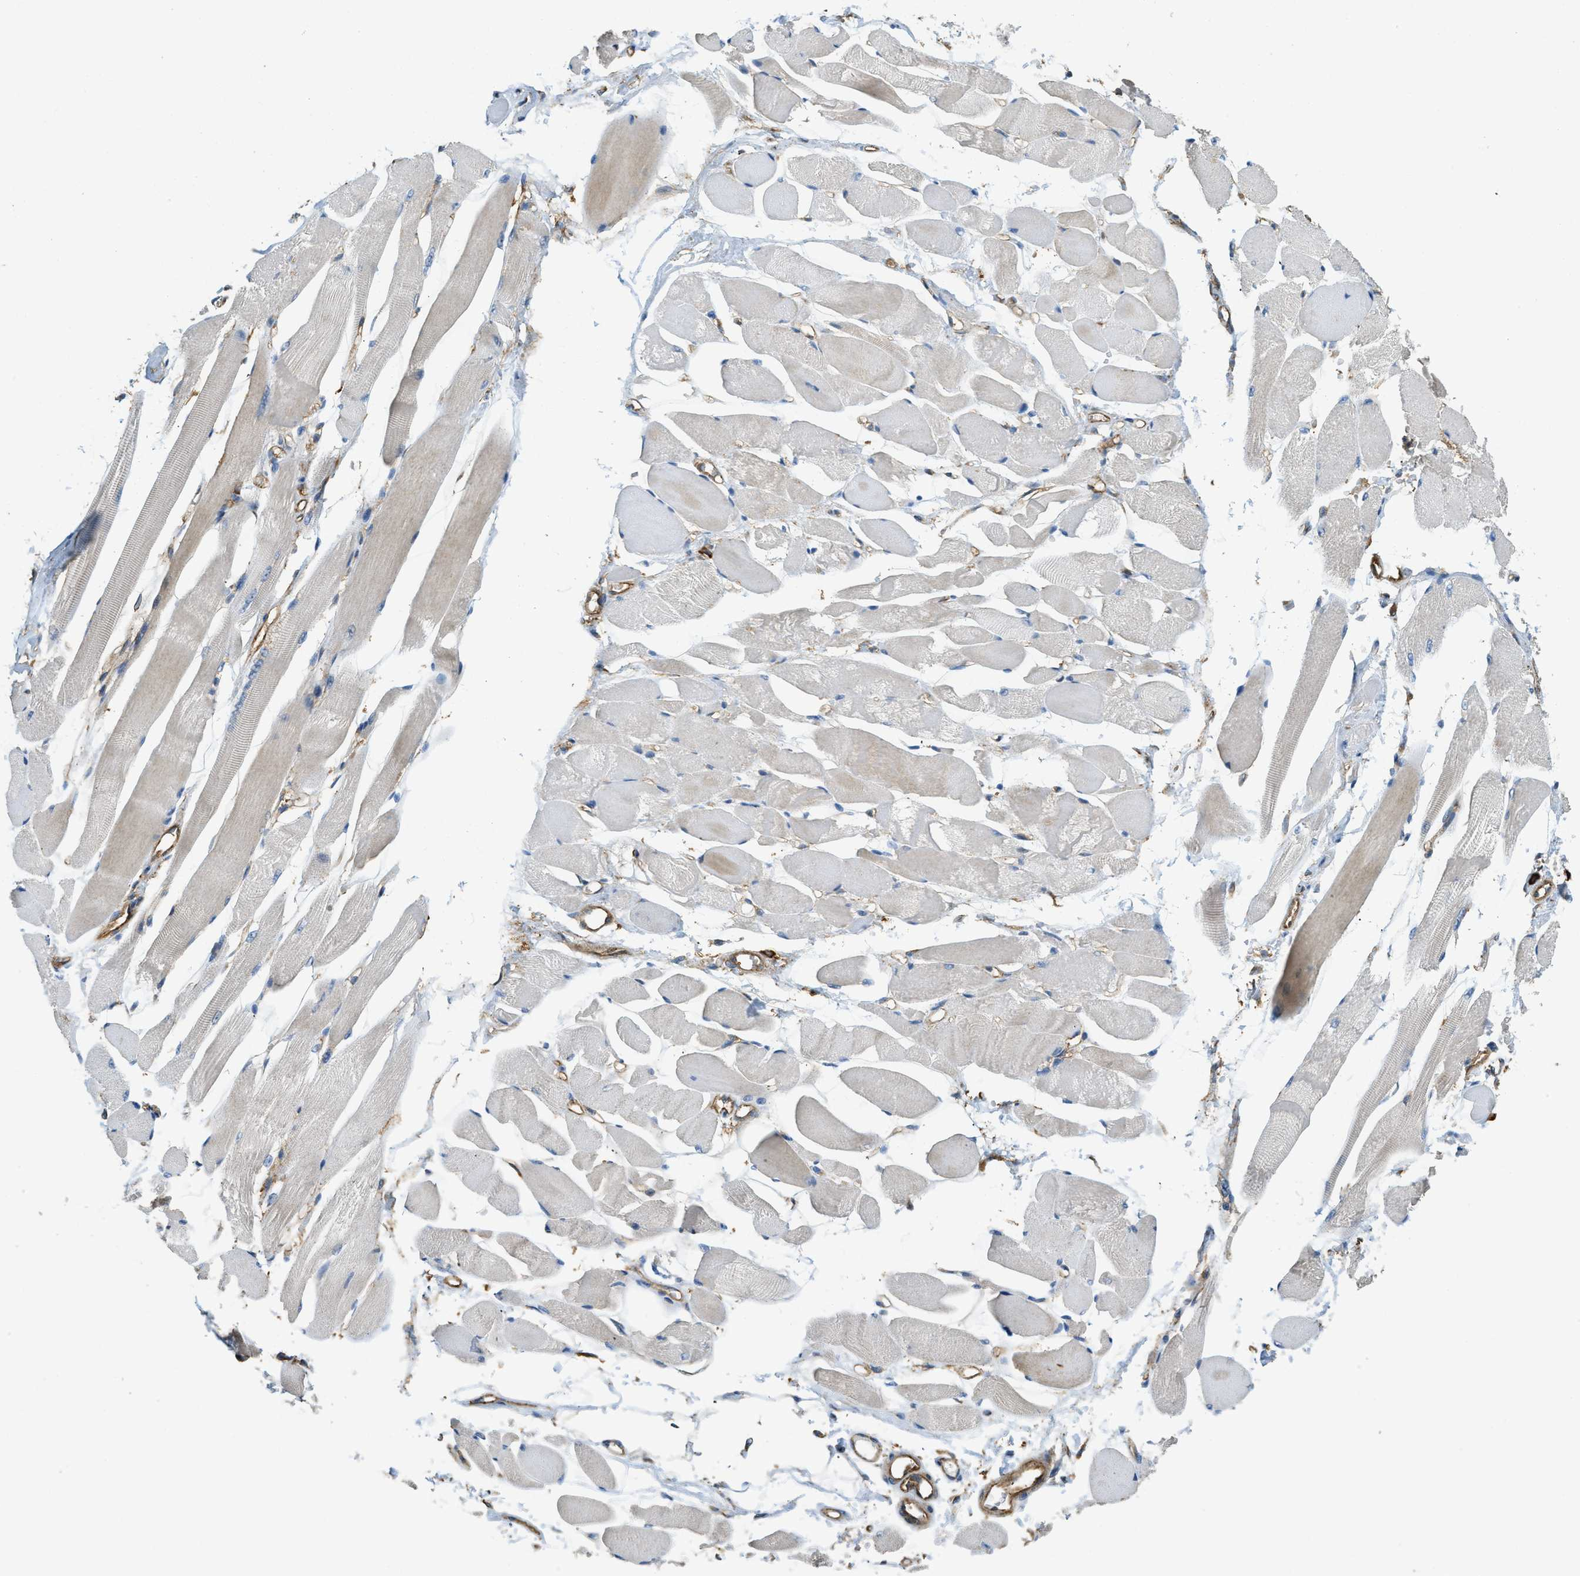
{"staining": {"intensity": "weak", "quantity": "<25%", "location": "cytoplasmic/membranous"}, "tissue": "skeletal muscle", "cell_type": "Myocytes", "image_type": "normal", "snomed": [{"axis": "morphology", "description": "Normal tissue, NOS"}, {"axis": "topography", "description": "Skeletal muscle"}, {"axis": "topography", "description": "Peripheral nerve tissue"}], "caption": "Immunohistochemistry (IHC) photomicrograph of benign skeletal muscle: skeletal muscle stained with DAB demonstrates no significant protein positivity in myocytes. (Brightfield microscopy of DAB (3,3'-diaminobenzidine) IHC at high magnification).", "gene": "BAG4", "patient": {"sex": "female", "age": 84}}